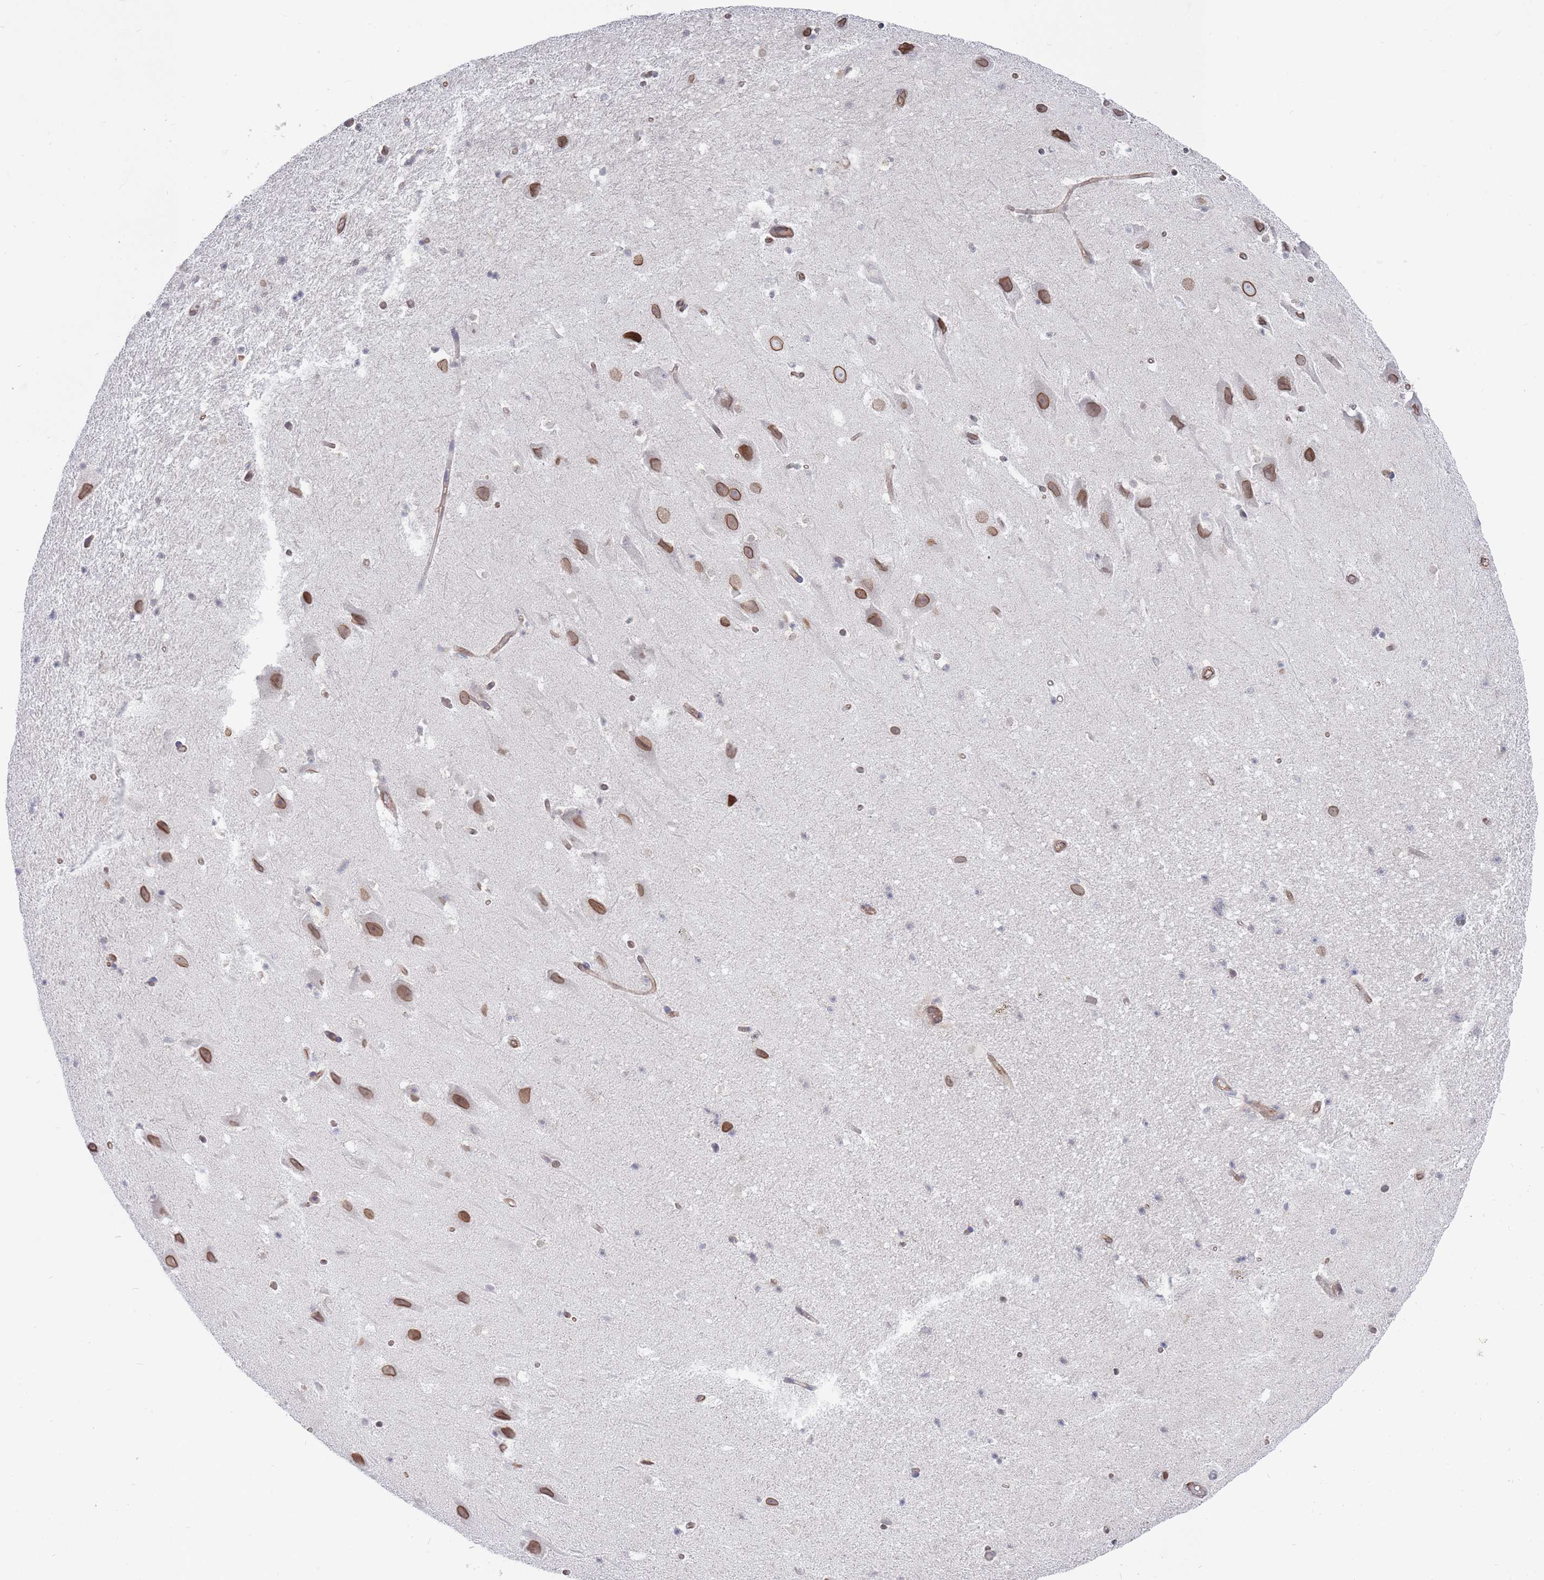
{"staining": {"intensity": "negative", "quantity": "none", "location": "none"}, "tissue": "hippocampus", "cell_type": "Glial cells", "image_type": "normal", "snomed": [{"axis": "morphology", "description": "Normal tissue, NOS"}, {"axis": "topography", "description": "Hippocampus"}], "caption": "DAB (3,3'-diaminobenzidine) immunohistochemical staining of normal hippocampus demonstrates no significant positivity in glial cells. (Stains: DAB immunohistochemistry (IHC) with hematoxylin counter stain, Microscopy: brightfield microscopy at high magnification).", "gene": "SLC1A6", "patient": {"sex": "male", "age": 37}}